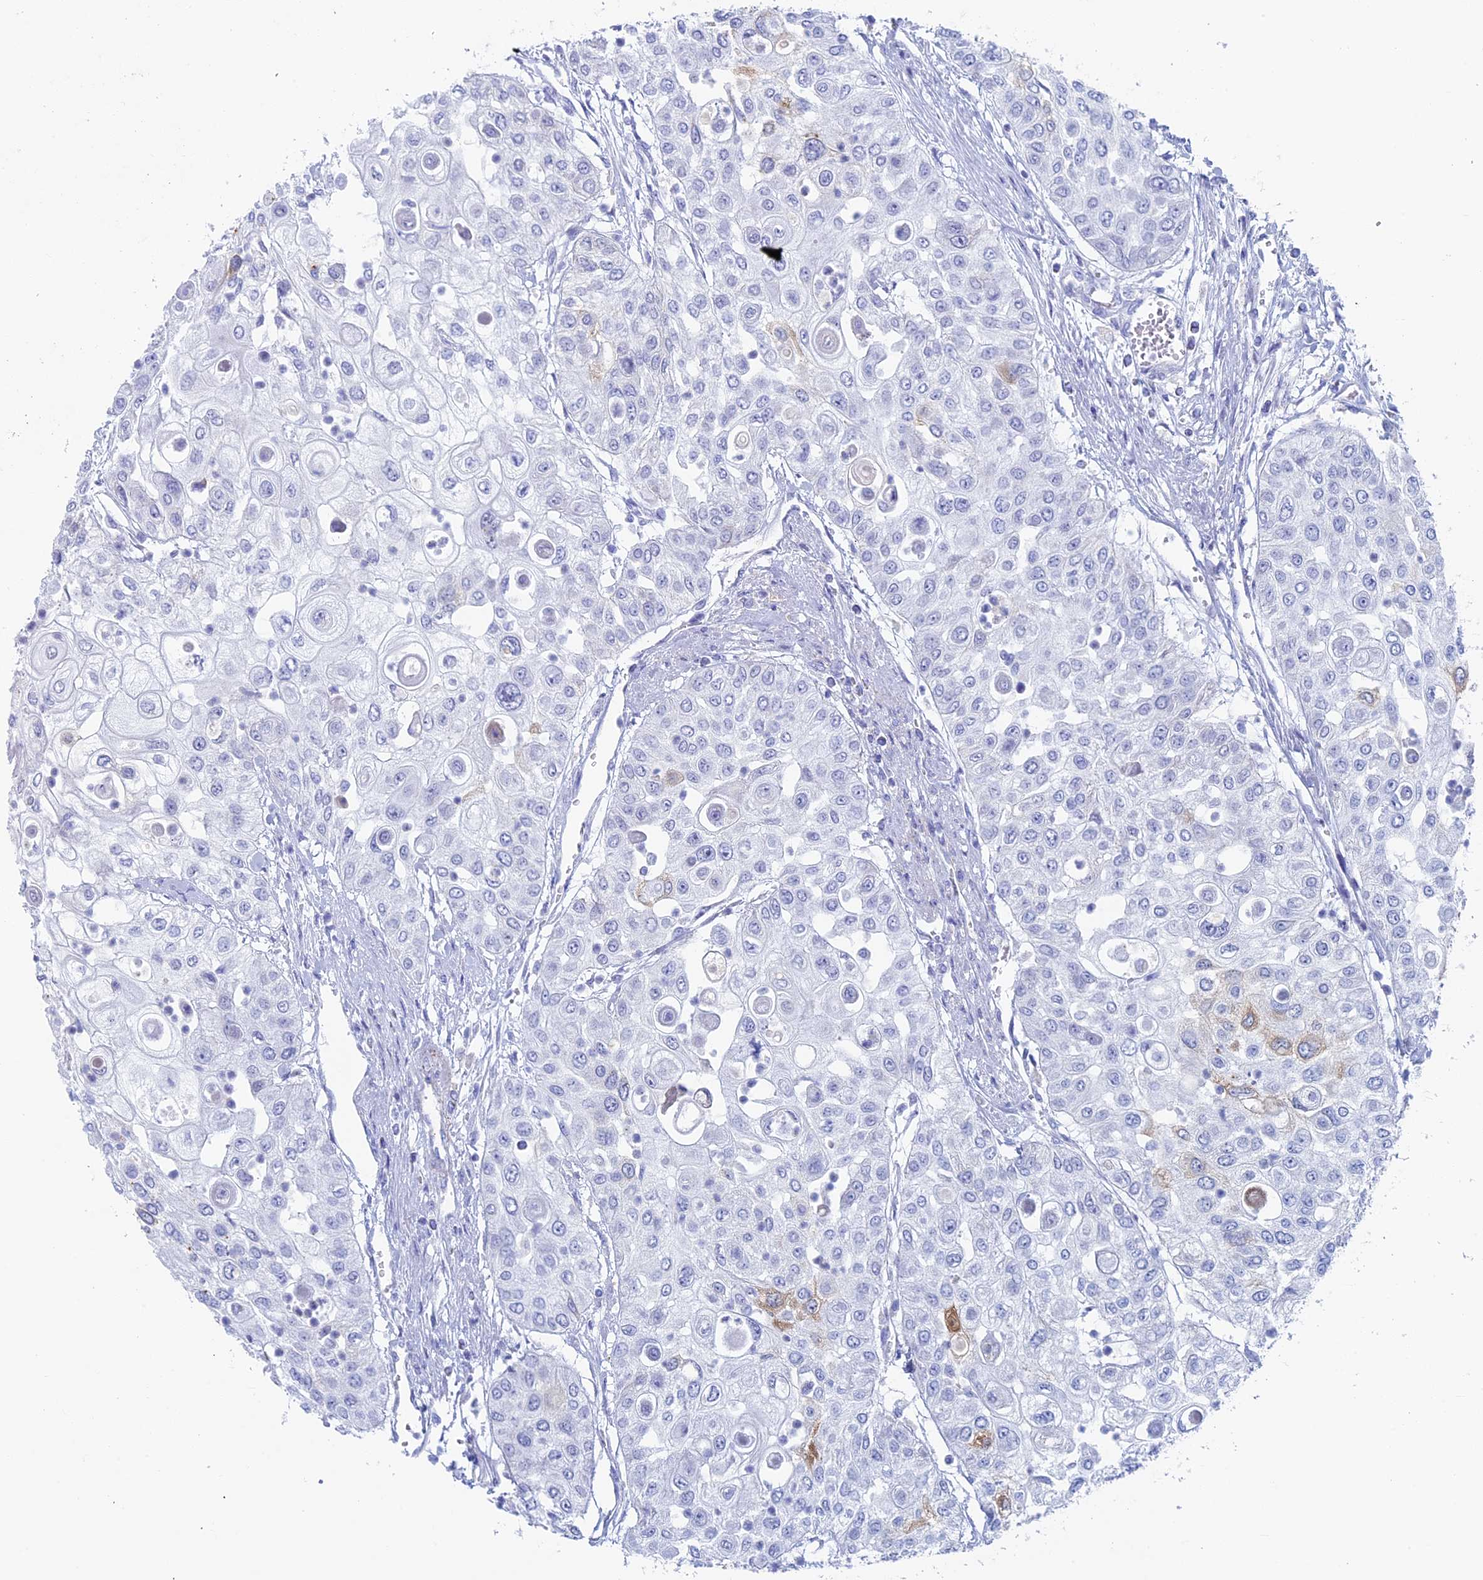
{"staining": {"intensity": "negative", "quantity": "none", "location": "none"}, "tissue": "urothelial cancer", "cell_type": "Tumor cells", "image_type": "cancer", "snomed": [{"axis": "morphology", "description": "Urothelial carcinoma, High grade"}, {"axis": "topography", "description": "Urinary bladder"}], "caption": "Immunohistochemistry (IHC) histopathology image of urothelial cancer stained for a protein (brown), which reveals no staining in tumor cells.", "gene": "MAGEB6", "patient": {"sex": "female", "age": 79}}